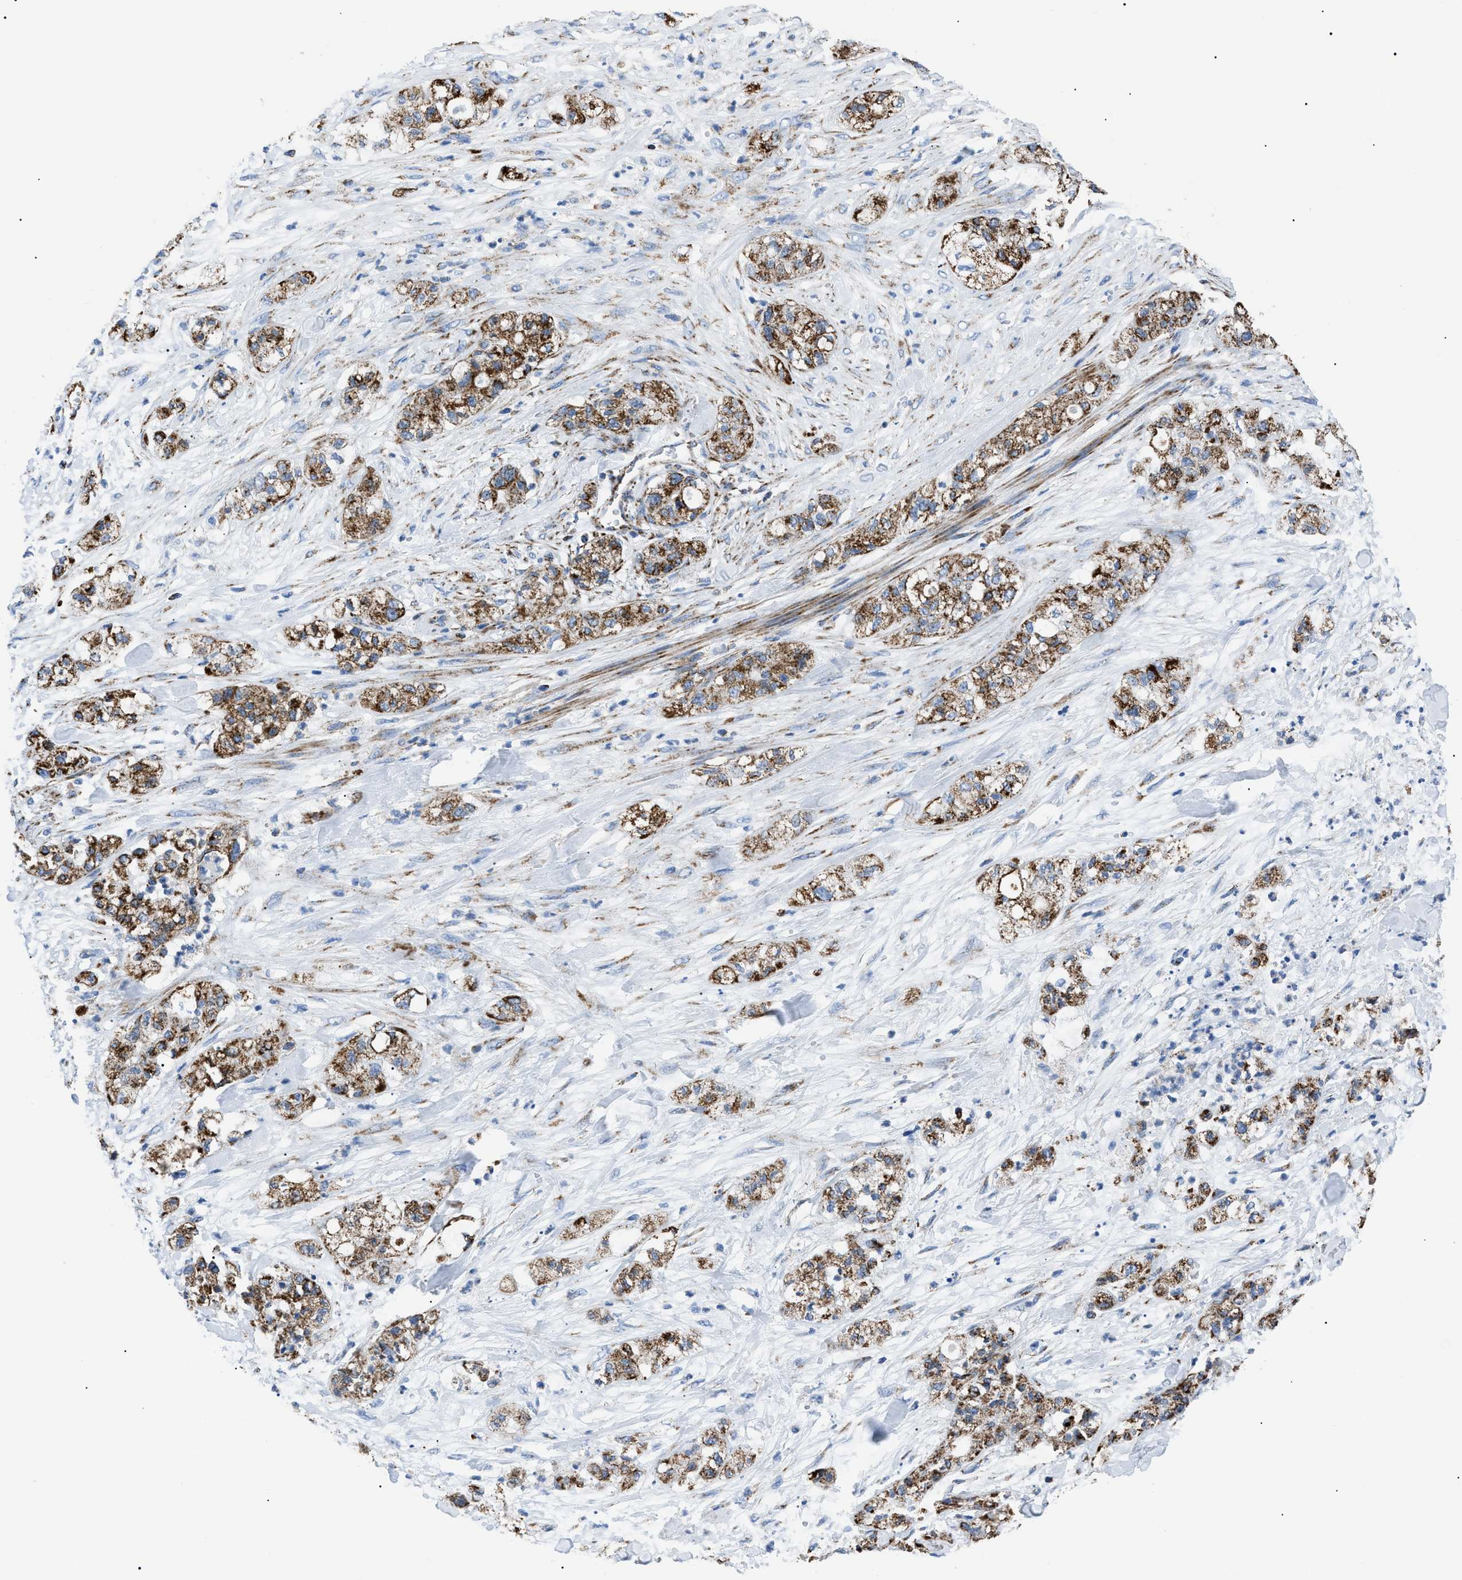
{"staining": {"intensity": "moderate", "quantity": ">75%", "location": "cytoplasmic/membranous"}, "tissue": "pancreatic cancer", "cell_type": "Tumor cells", "image_type": "cancer", "snomed": [{"axis": "morphology", "description": "Adenocarcinoma, NOS"}, {"axis": "topography", "description": "Pancreas"}], "caption": "Adenocarcinoma (pancreatic) was stained to show a protein in brown. There is medium levels of moderate cytoplasmic/membranous positivity in approximately >75% of tumor cells. (Brightfield microscopy of DAB IHC at high magnification).", "gene": "PHB2", "patient": {"sex": "female", "age": 78}}